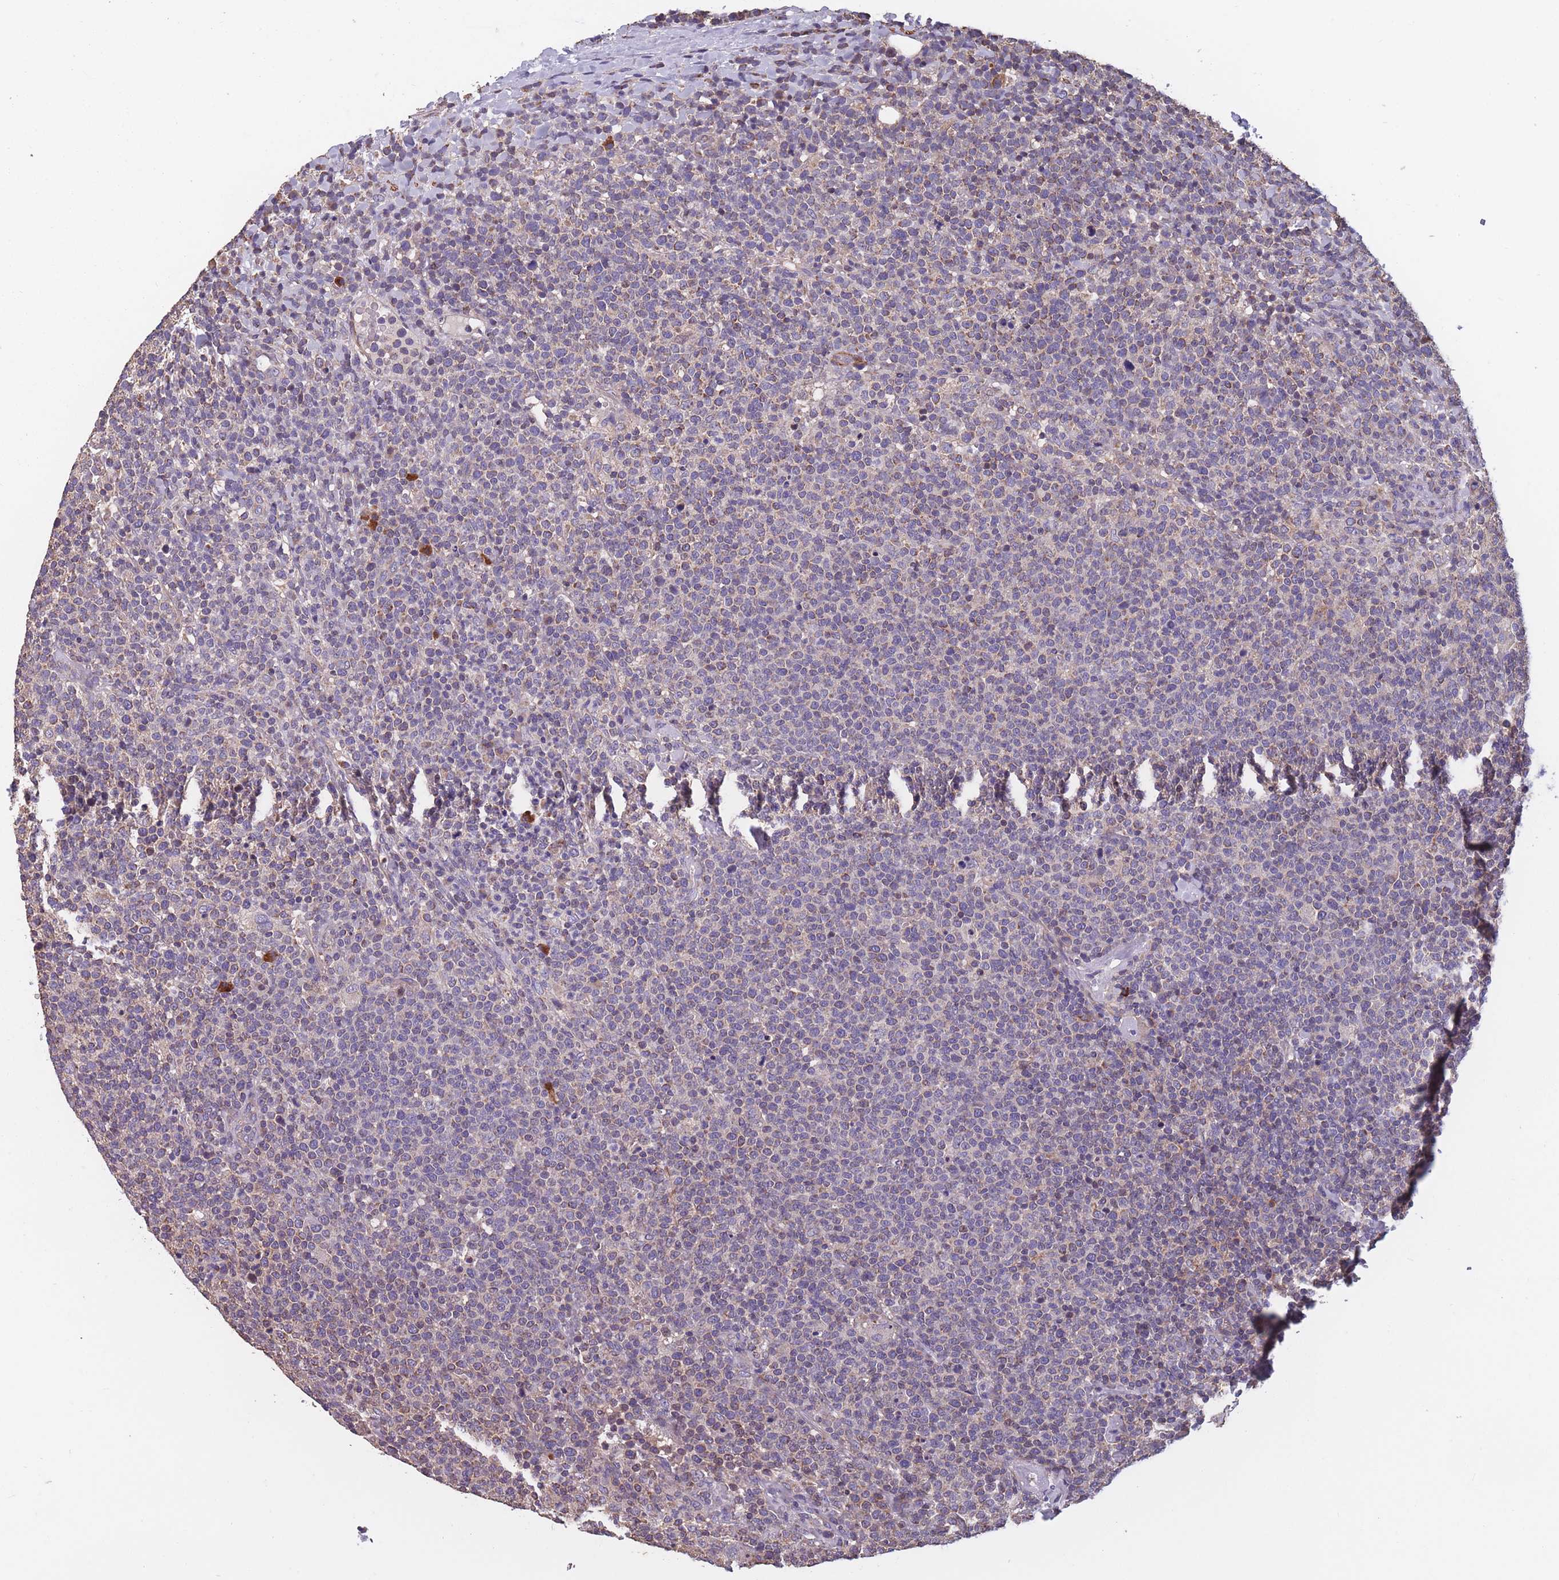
{"staining": {"intensity": "weak", "quantity": "25%-75%", "location": "cytoplasmic/membranous"}, "tissue": "lymphoma", "cell_type": "Tumor cells", "image_type": "cancer", "snomed": [{"axis": "morphology", "description": "Malignant lymphoma, non-Hodgkin's type, High grade"}, {"axis": "topography", "description": "Lymph node"}], "caption": "A low amount of weak cytoplasmic/membranous staining is present in approximately 25%-75% of tumor cells in high-grade malignant lymphoma, non-Hodgkin's type tissue. Nuclei are stained in blue.", "gene": "TOMM40L", "patient": {"sex": "male", "age": 61}}